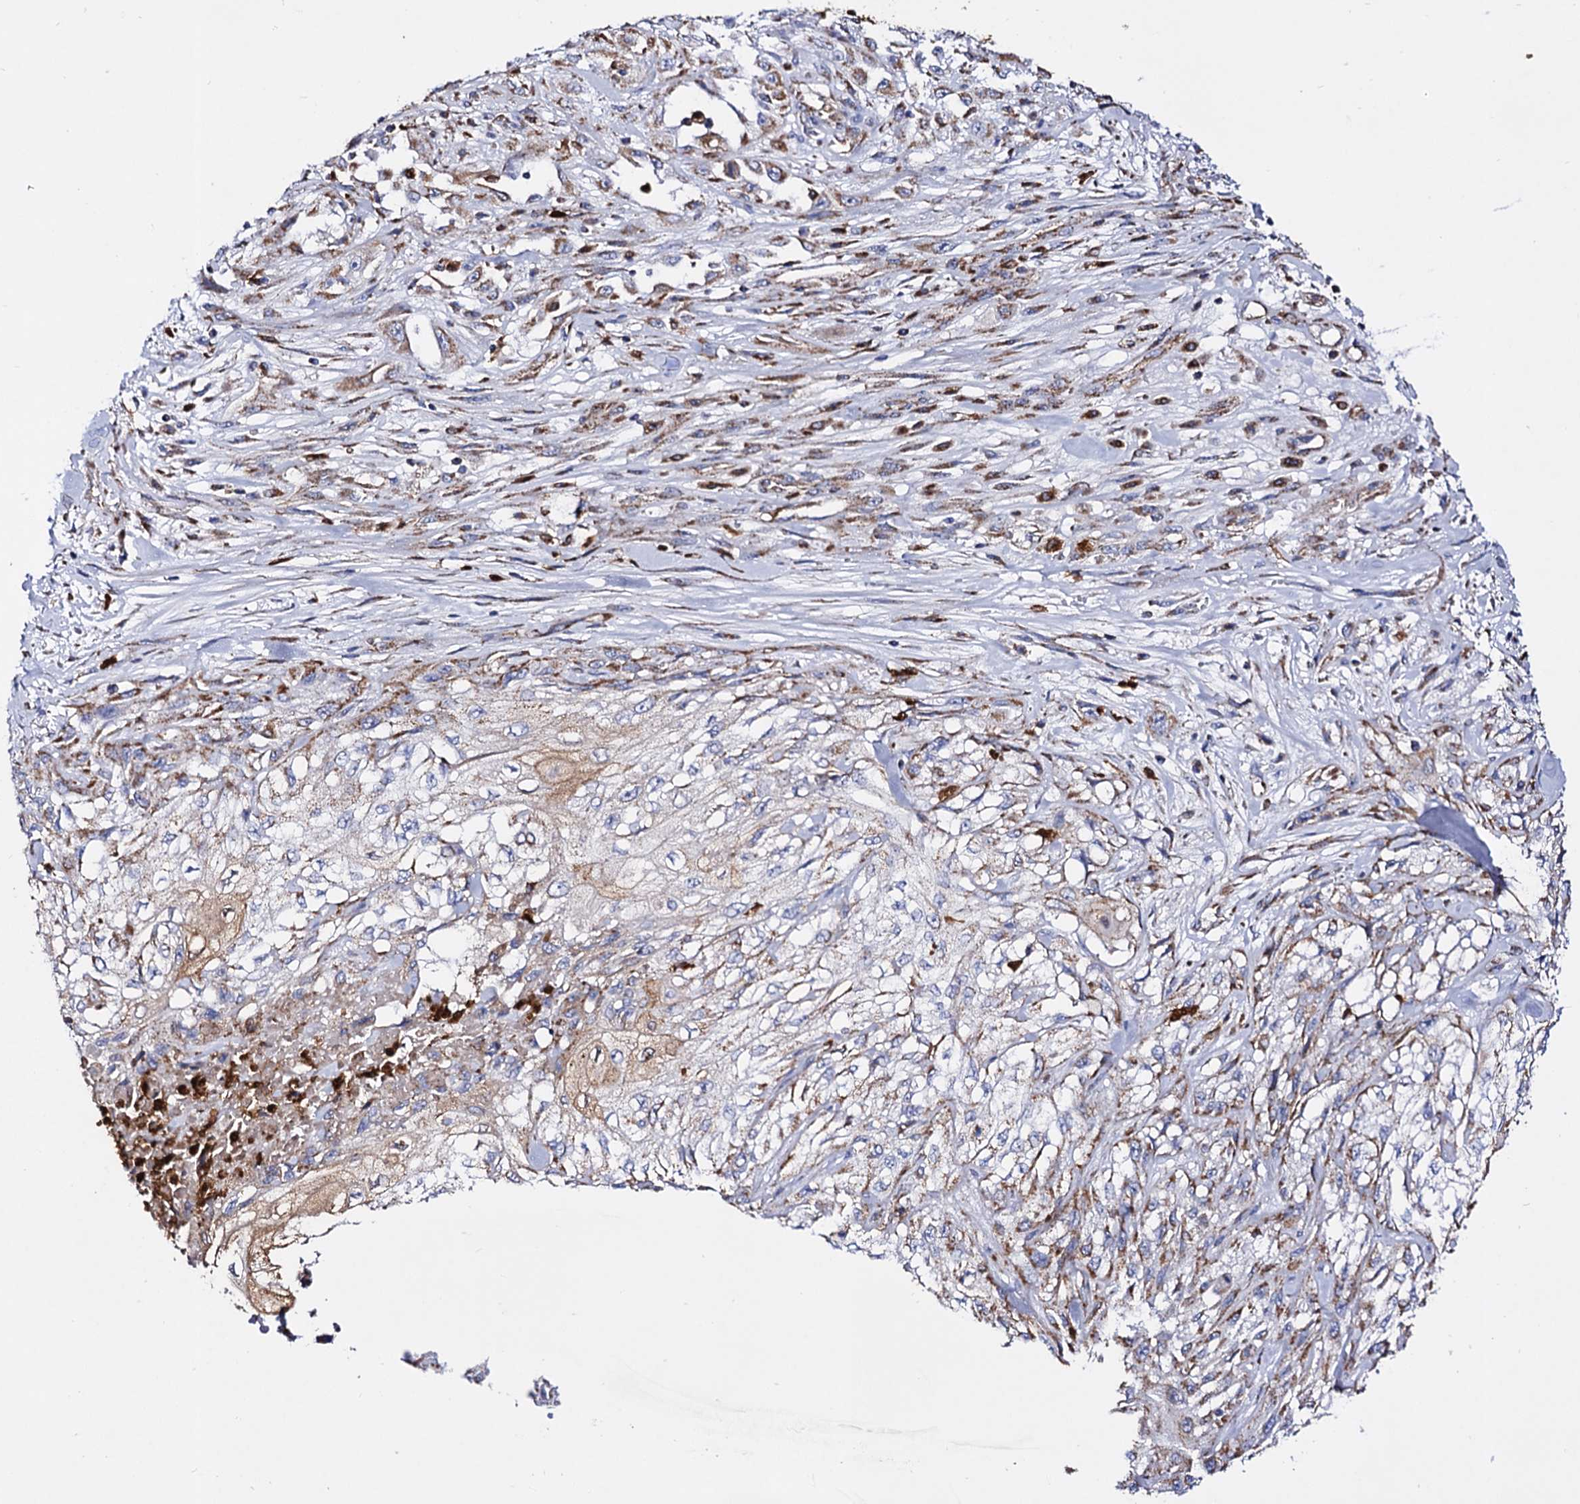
{"staining": {"intensity": "moderate", "quantity": "<25%", "location": "cytoplasmic/membranous"}, "tissue": "skin cancer", "cell_type": "Tumor cells", "image_type": "cancer", "snomed": [{"axis": "morphology", "description": "Squamous cell carcinoma, NOS"}, {"axis": "morphology", "description": "Squamous cell carcinoma, metastatic, NOS"}, {"axis": "topography", "description": "Skin"}, {"axis": "topography", "description": "Lymph node"}], "caption": "Human skin cancer (metastatic squamous cell carcinoma) stained with a brown dye reveals moderate cytoplasmic/membranous positive staining in approximately <25% of tumor cells.", "gene": "ACAD9", "patient": {"sex": "male", "age": 75}}